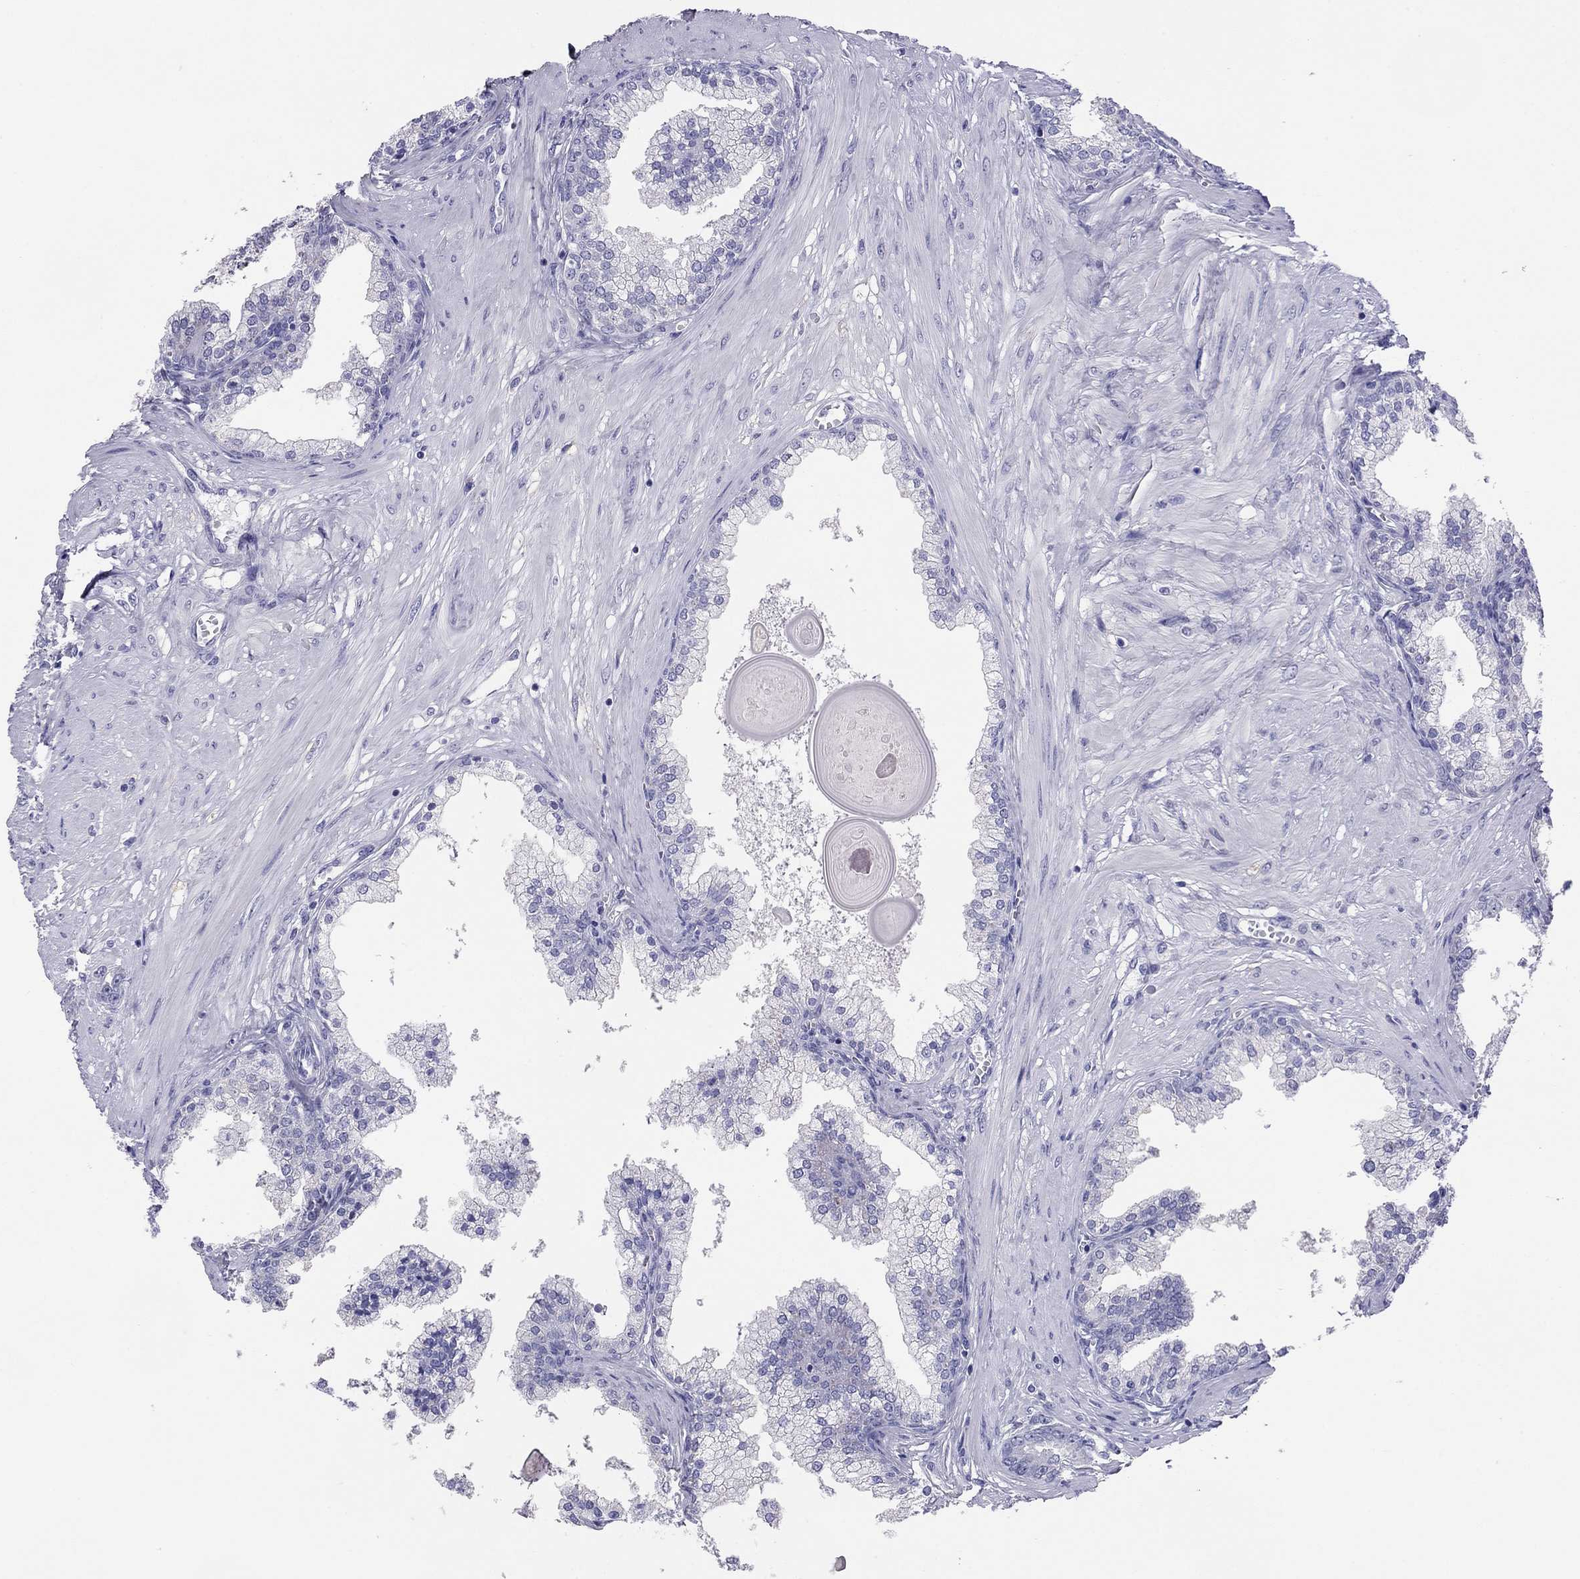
{"staining": {"intensity": "negative", "quantity": "none", "location": "none"}, "tissue": "prostate cancer", "cell_type": "Tumor cells", "image_type": "cancer", "snomed": [{"axis": "morphology", "description": "Adenocarcinoma, NOS"}, {"axis": "topography", "description": "Prostate"}], "caption": "This photomicrograph is of prostate adenocarcinoma stained with immunohistochemistry to label a protein in brown with the nuclei are counter-stained blue. There is no positivity in tumor cells.", "gene": "ODF4", "patient": {"sex": "male", "age": 67}}